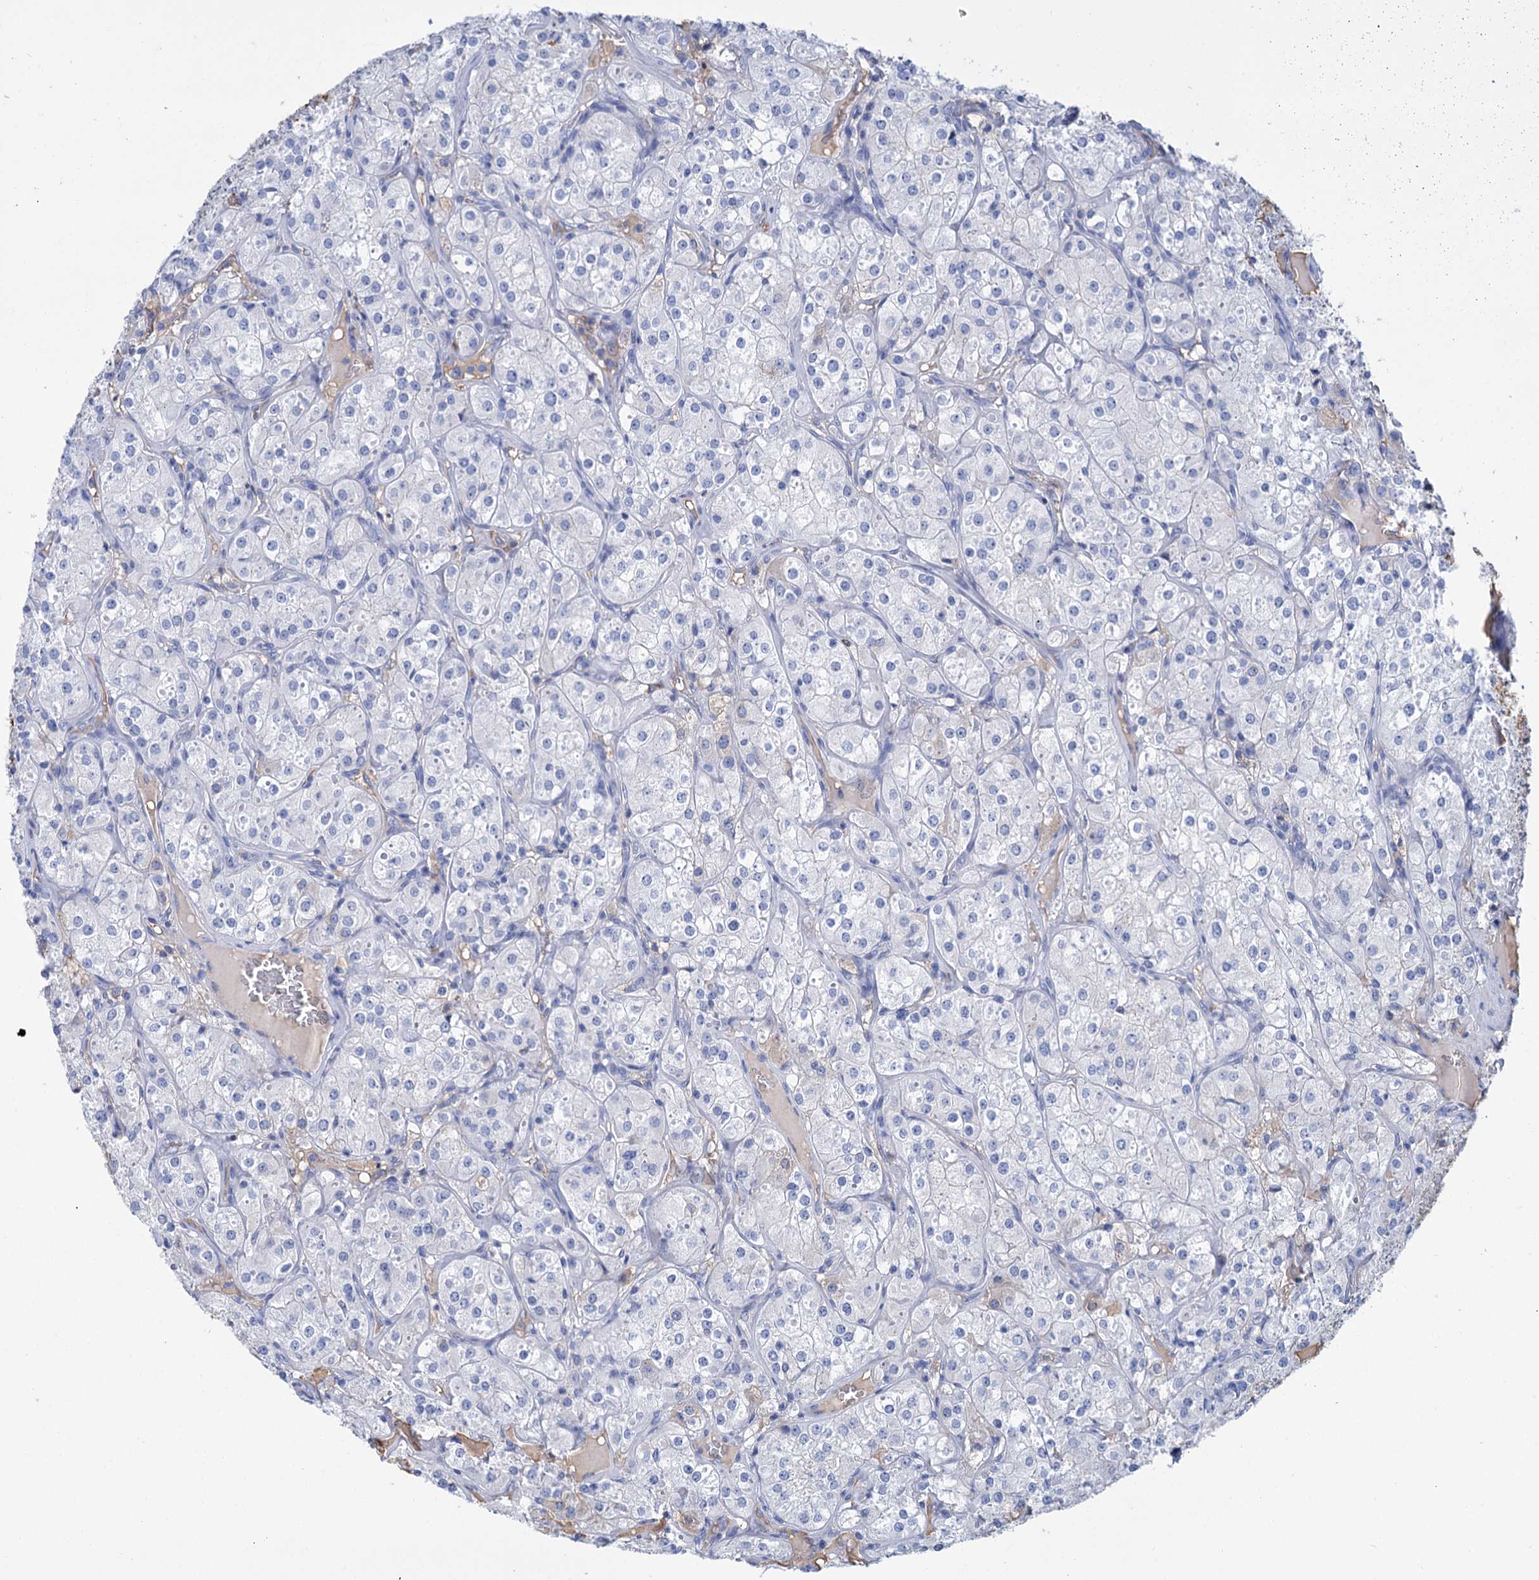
{"staining": {"intensity": "negative", "quantity": "none", "location": "none"}, "tissue": "renal cancer", "cell_type": "Tumor cells", "image_type": "cancer", "snomed": [{"axis": "morphology", "description": "Adenocarcinoma, NOS"}, {"axis": "topography", "description": "Kidney"}], "caption": "Immunohistochemistry photomicrograph of neoplastic tissue: adenocarcinoma (renal) stained with DAB (3,3'-diaminobenzidine) reveals no significant protein staining in tumor cells.", "gene": "FBXW12", "patient": {"sex": "male", "age": 77}}